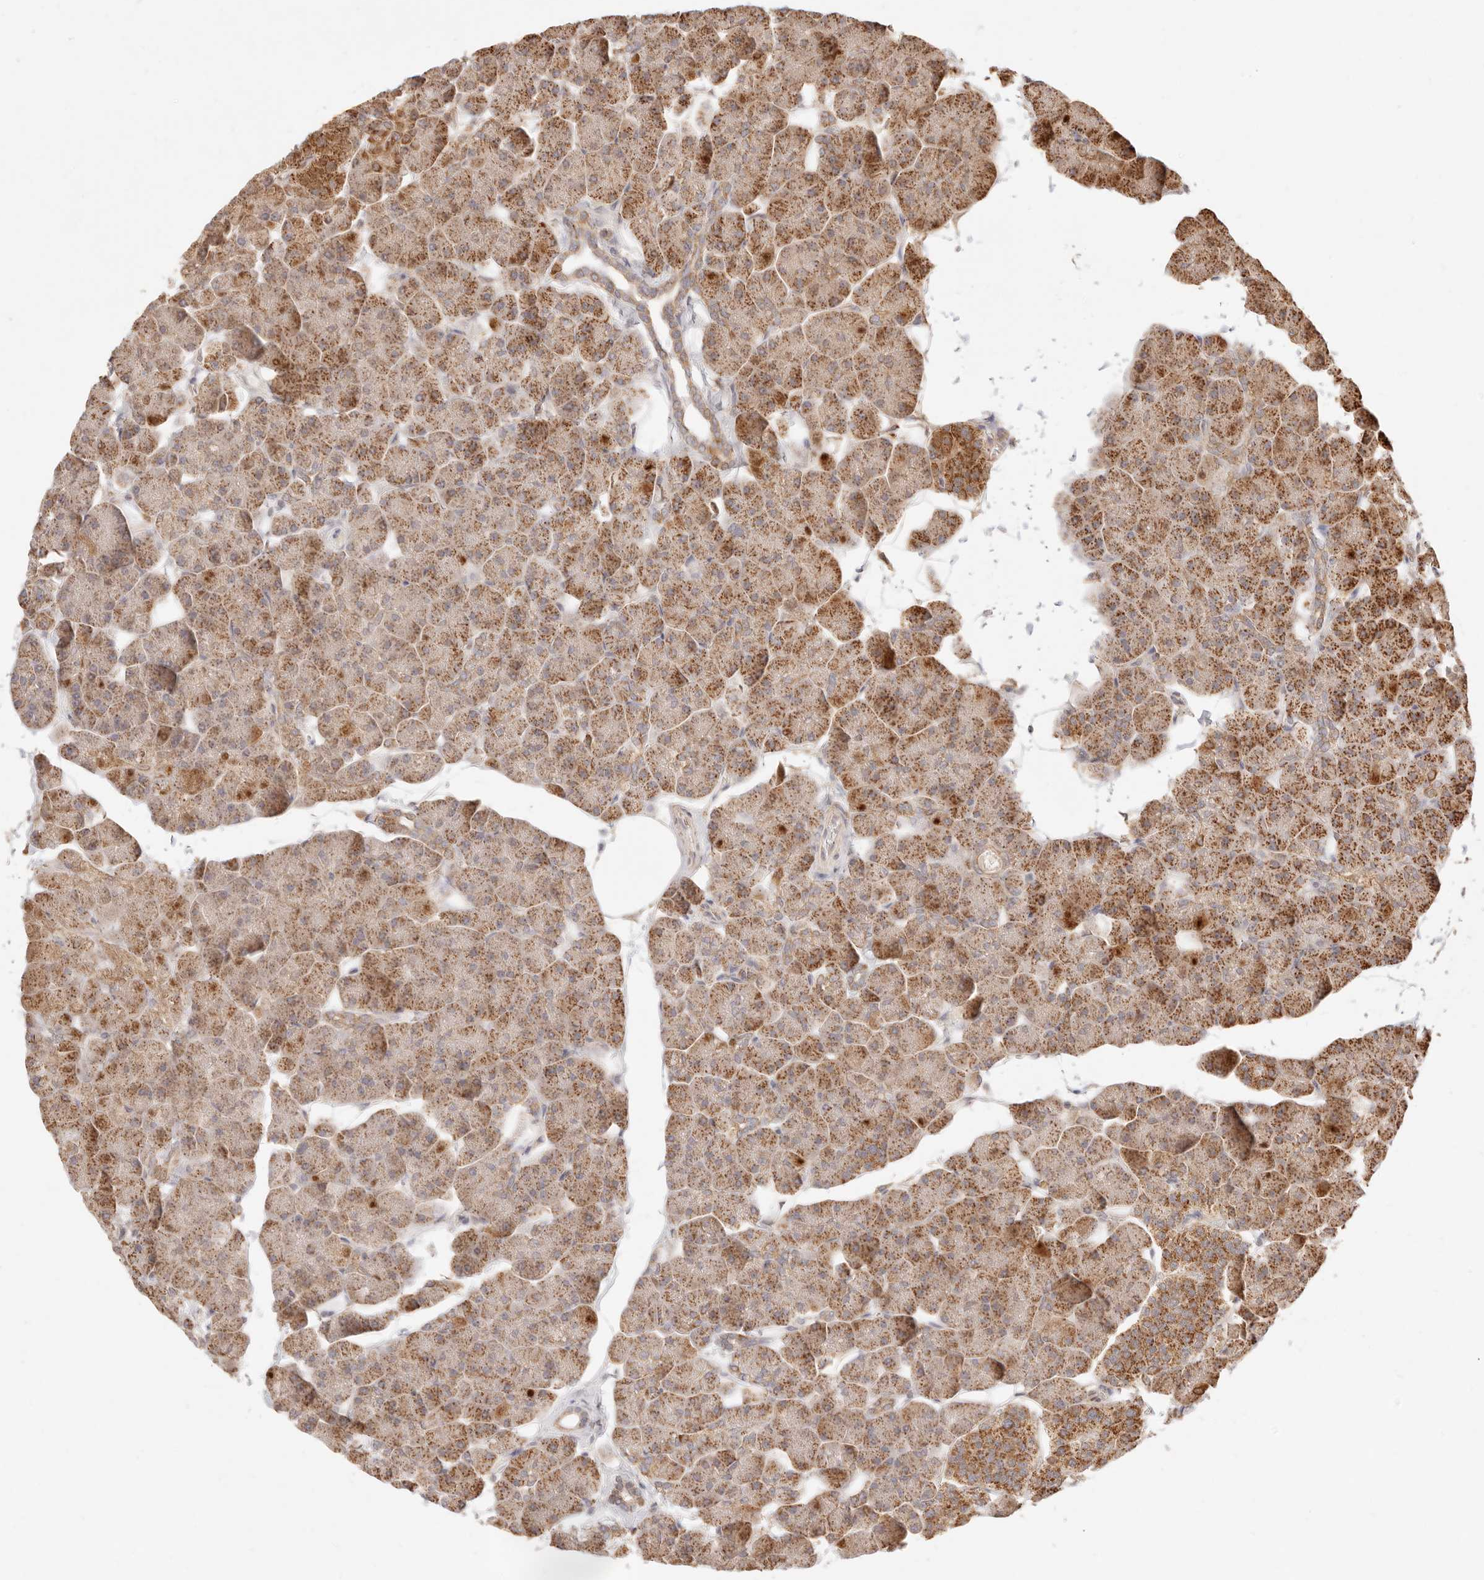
{"staining": {"intensity": "moderate", "quantity": ">75%", "location": "cytoplasmic/membranous"}, "tissue": "pancreas", "cell_type": "Exocrine glandular cells", "image_type": "normal", "snomed": [{"axis": "morphology", "description": "Normal tissue, NOS"}, {"axis": "topography", "description": "Pancreas"}], "caption": "Immunohistochemical staining of normal human pancreas exhibits medium levels of moderate cytoplasmic/membranous expression in about >75% of exocrine glandular cells. The staining is performed using DAB brown chromogen to label protein expression. The nuclei are counter-stained blue using hematoxylin.", "gene": "CPLANE2", "patient": {"sex": "male", "age": 35}}